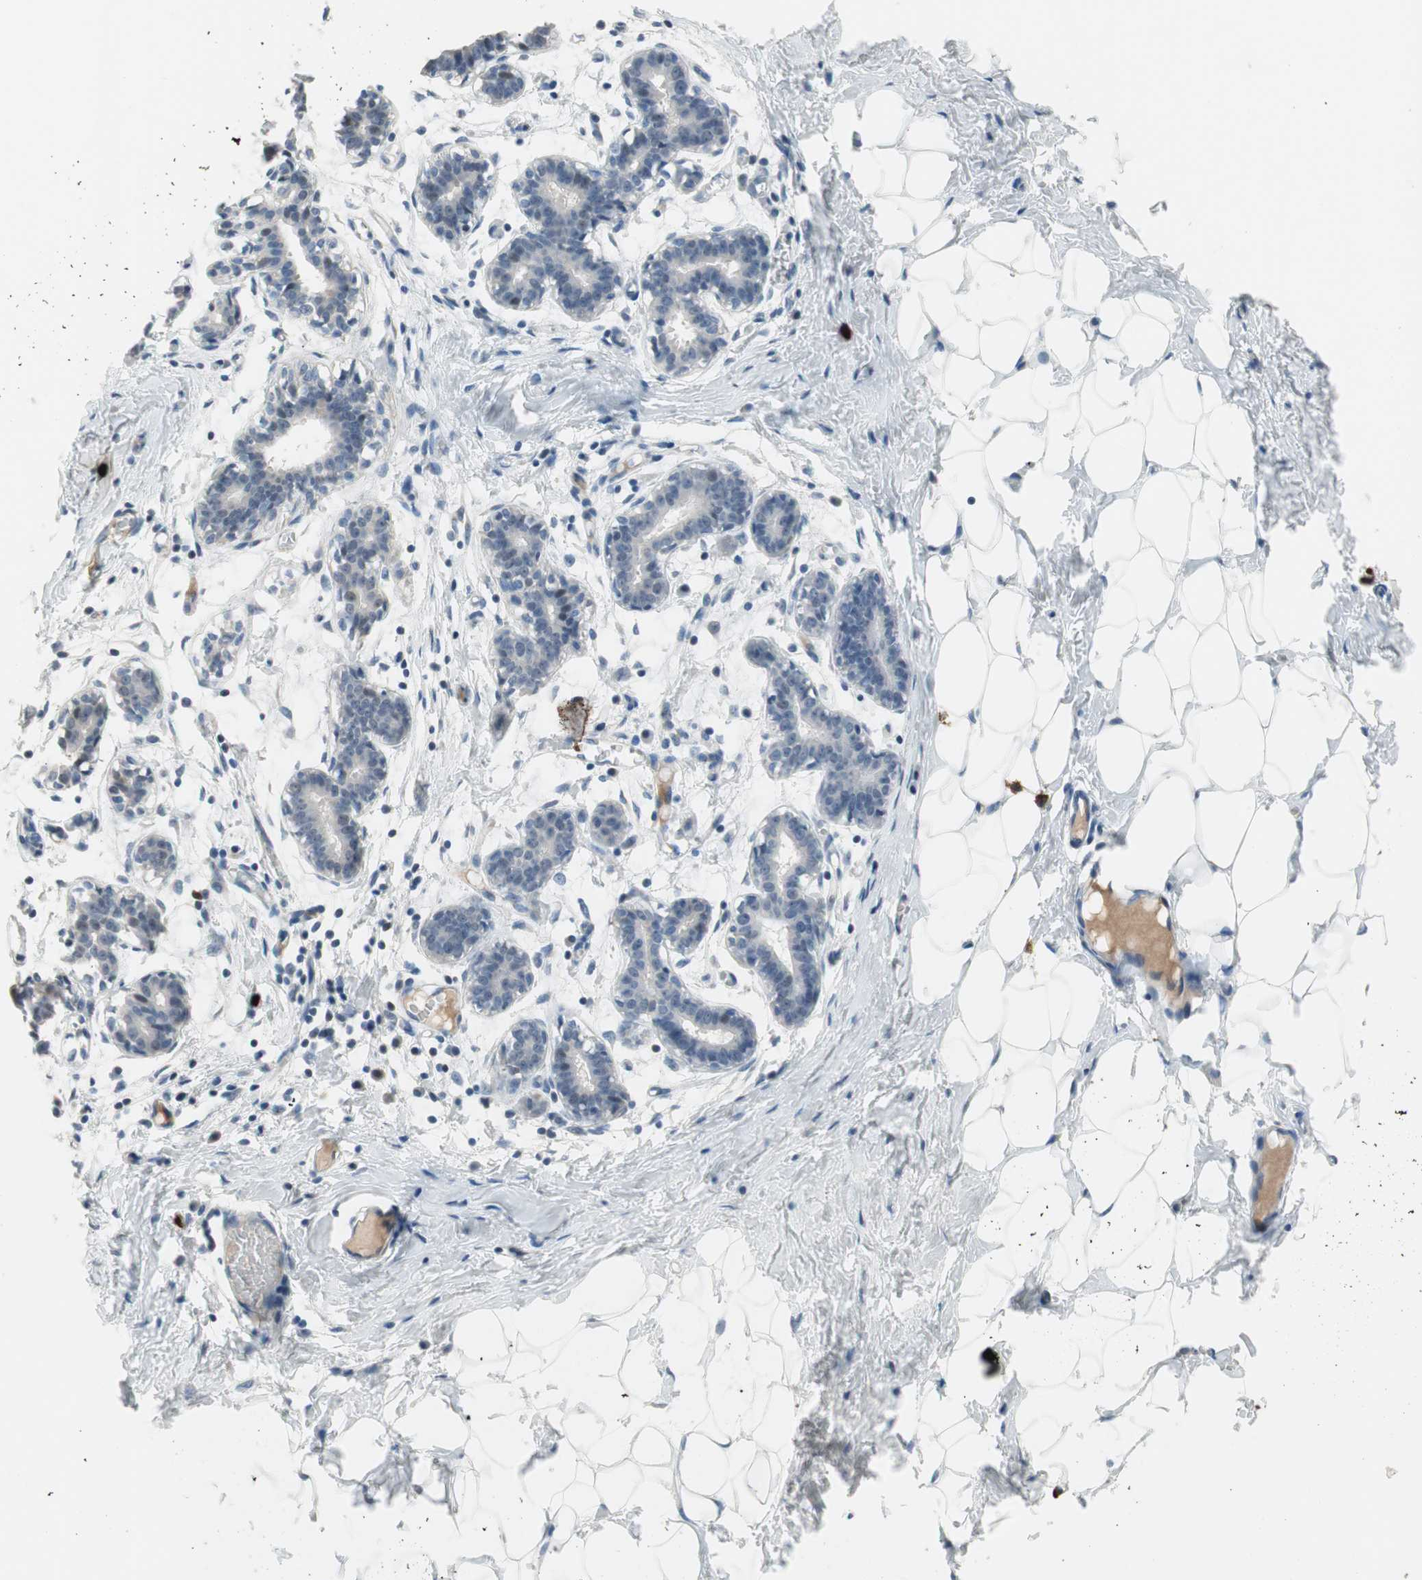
{"staining": {"intensity": "negative", "quantity": "none", "location": "none"}, "tissue": "breast", "cell_type": "Adipocytes", "image_type": "normal", "snomed": [{"axis": "morphology", "description": "Normal tissue, NOS"}, {"axis": "topography", "description": "Breast"}], "caption": "Immunohistochemistry image of benign breast: human breast stained with DAB exhibits no significant protein positivity in adipocytes.", "gene": "PDZK1", "patient": {"sex": "female", "age": 27}}